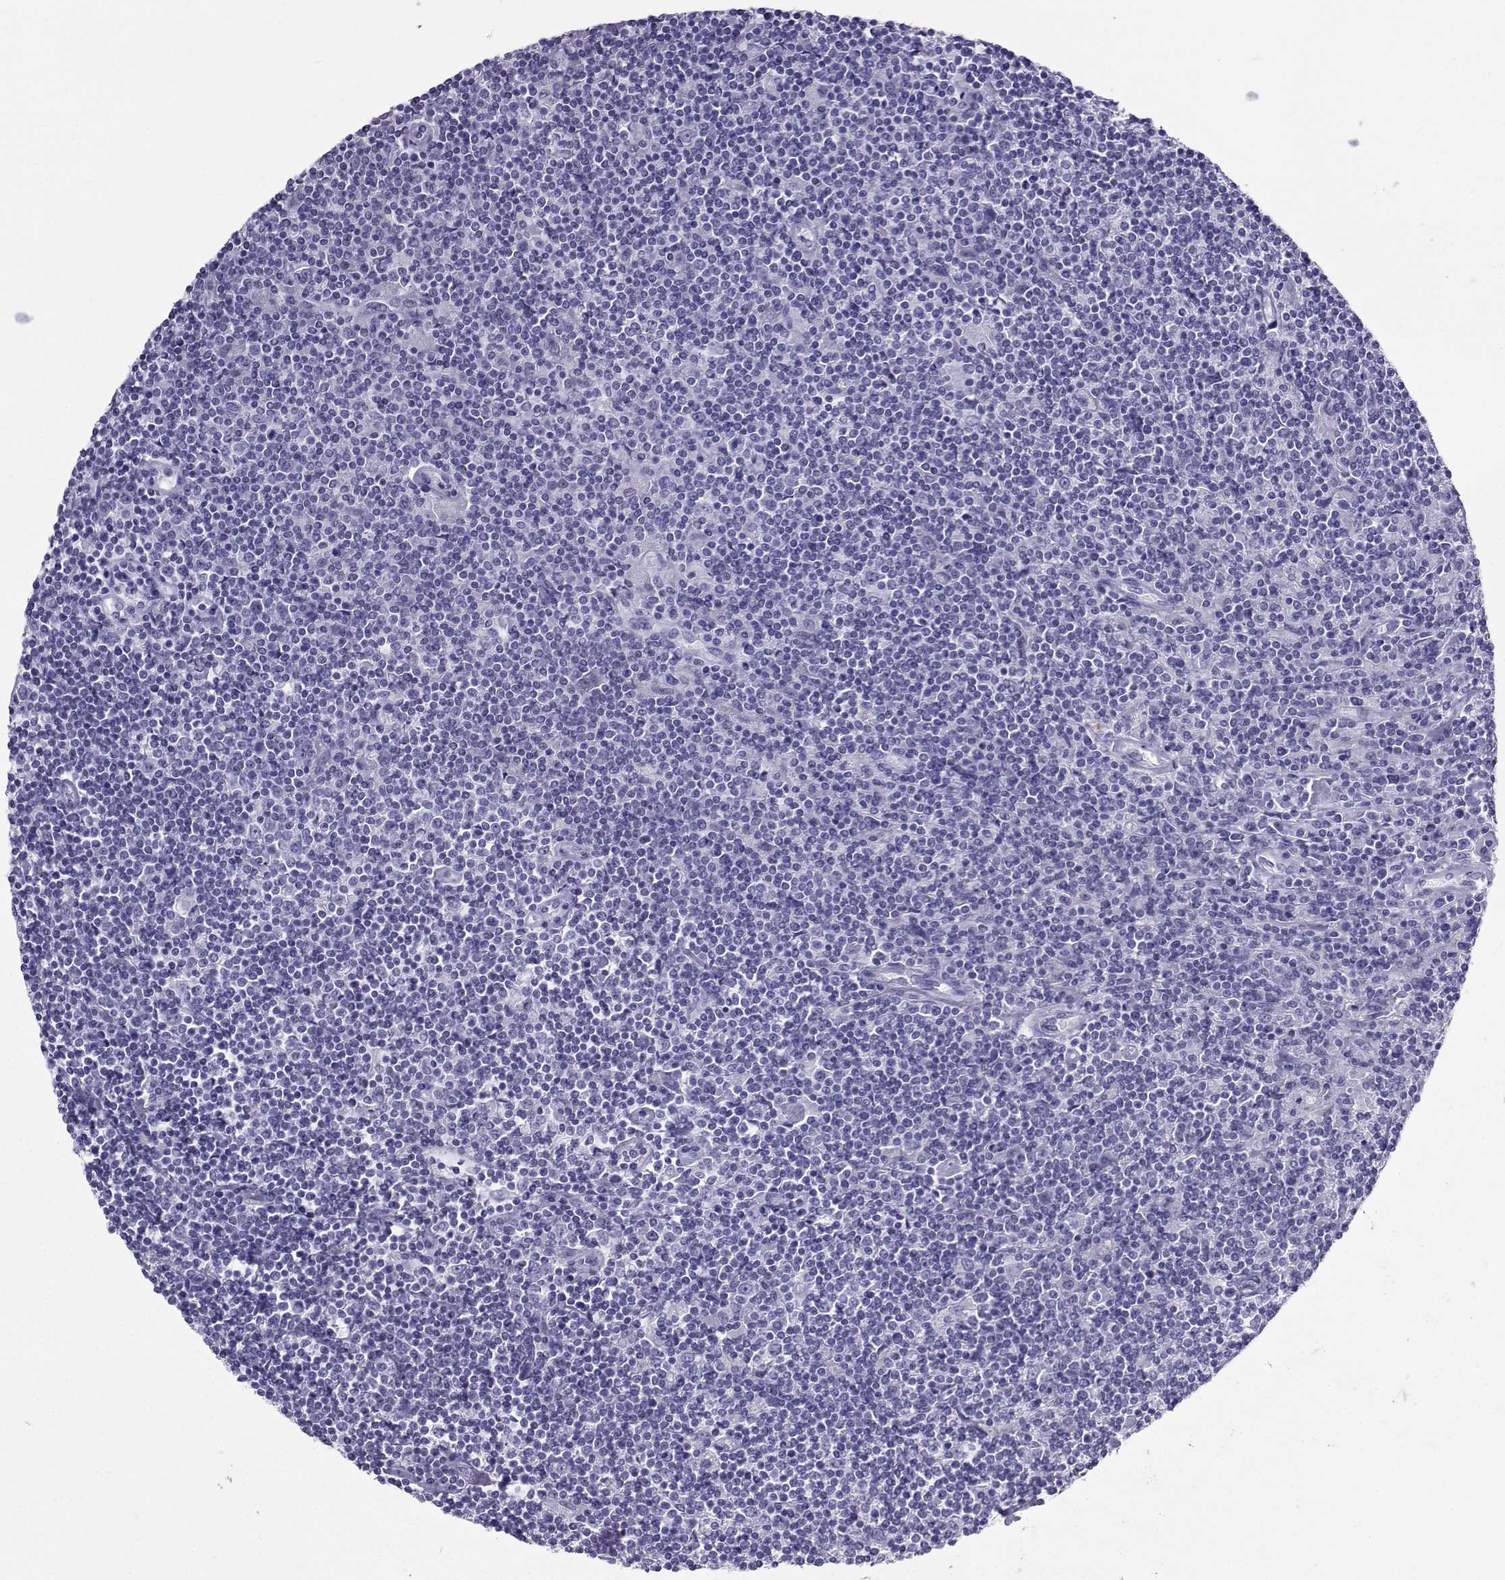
{"staining": {"intensity": "negative", "quantity": "none", "location": "none"}, "tissue": "lymphoma", "cell_type": "Tumor cells", "image_type": "cancer", "snomed": [{"axis": "morphology", "description": "Hodgkin's disease, NOS"}, {"axis": "topography", "description": "Lymph node"}], "caption": "Micrograph shows no protein expression in tumor cells of lymphoma tissue.", "gene": "CD109", "patient": {"sex": "male", "age": 40}}